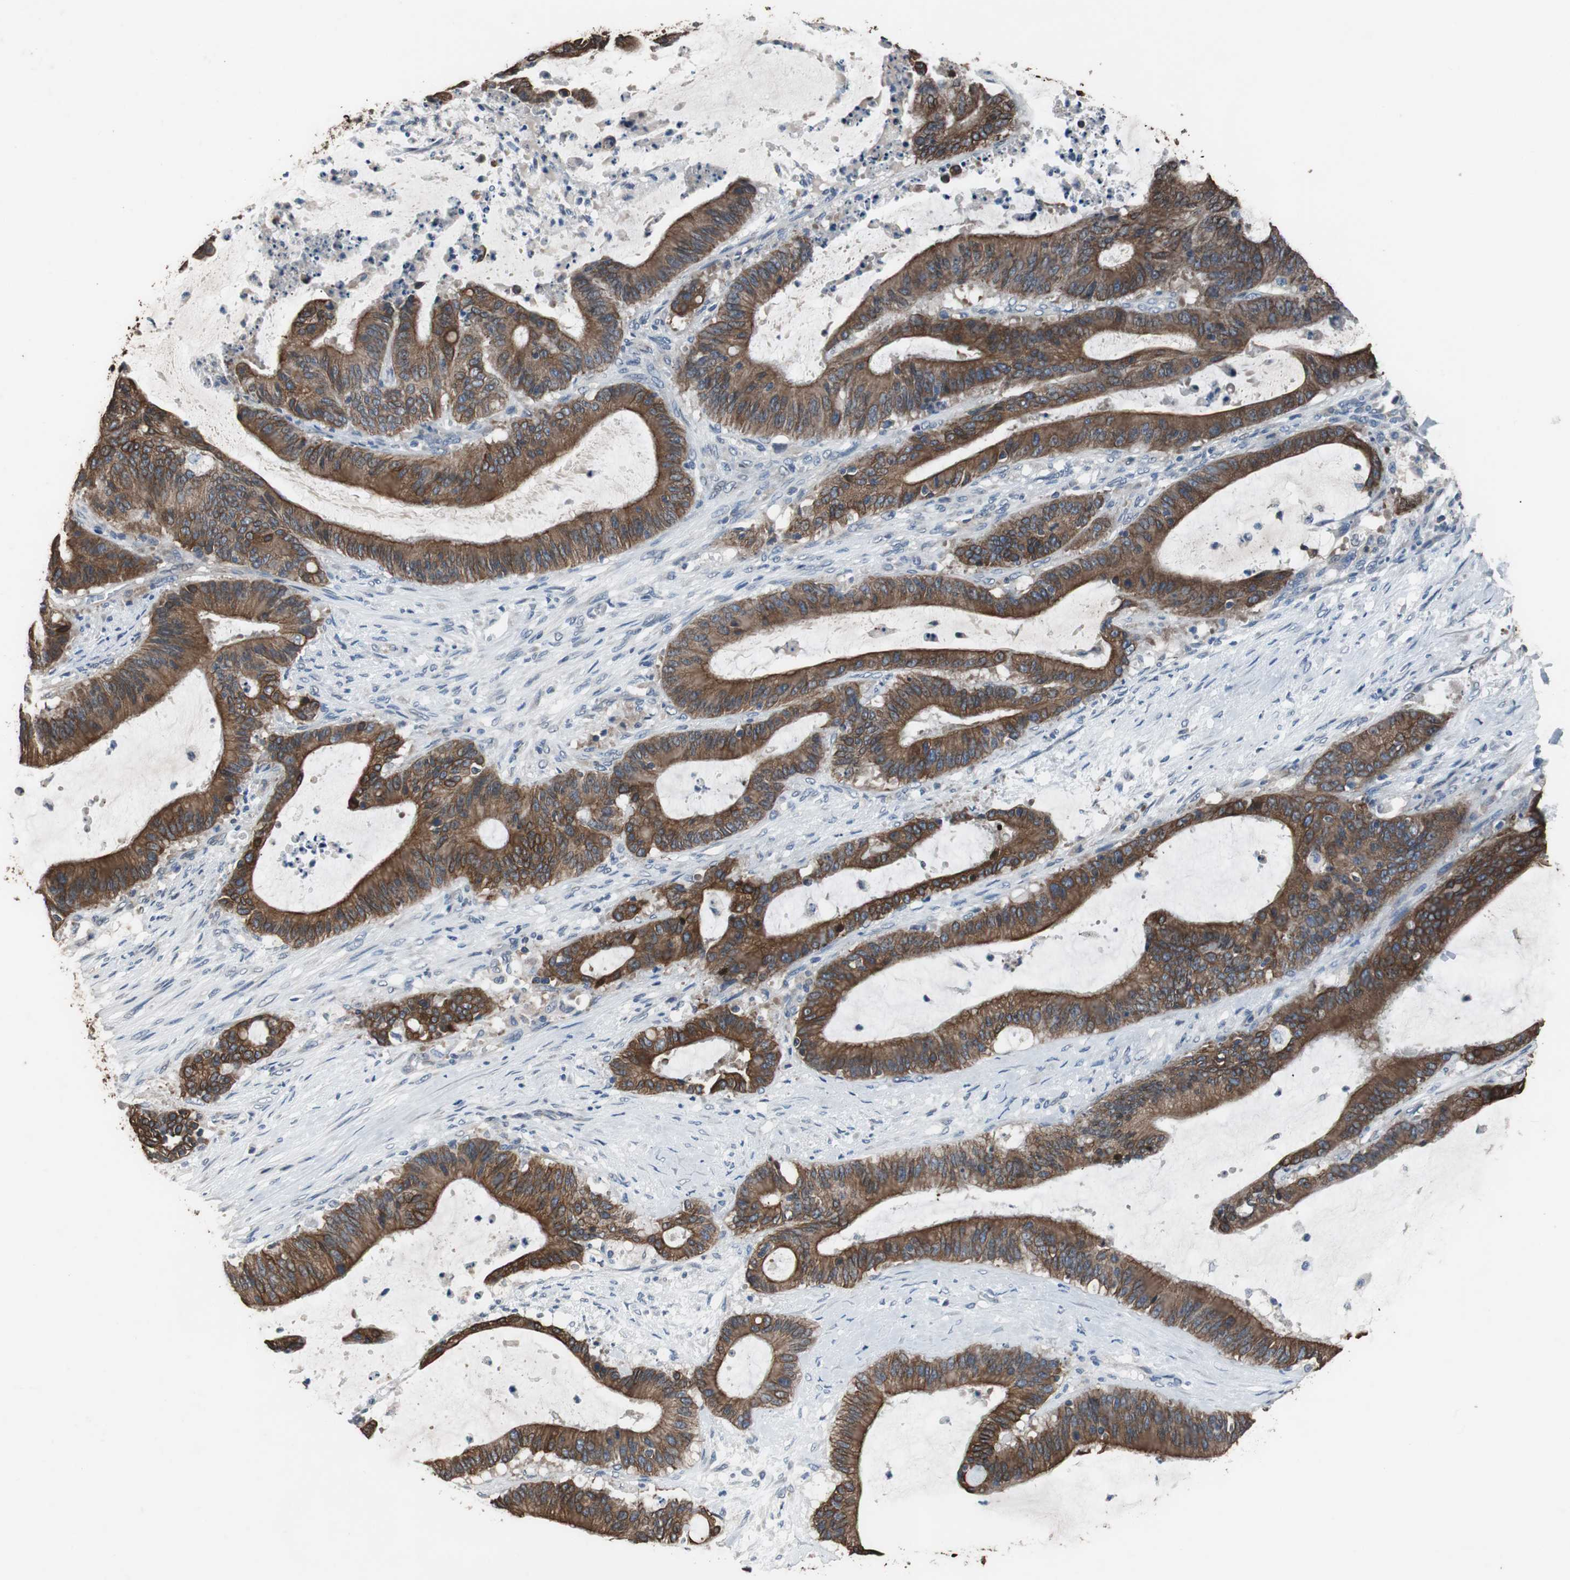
{"staining": {"intensity": "strong", "quantity": ">75%", "location": "cytoplasmic/membranous"}, "tissue": "liver cancer", "cell_type": "Tumor cells", "image_type": "cancer", "snomed": [{"axis": "morphology", "description": "Cholangiocarcinoma"}, {"axis": "topography", "description": "Liver"}], "caption": "Liver cholangiocarcinoma stained with IHC shows strong cytoplasmic/membranous expression in approximately >75% of tumor cells.", "gene": "USP10", "patient": {"sex": "female", "age": 73}}